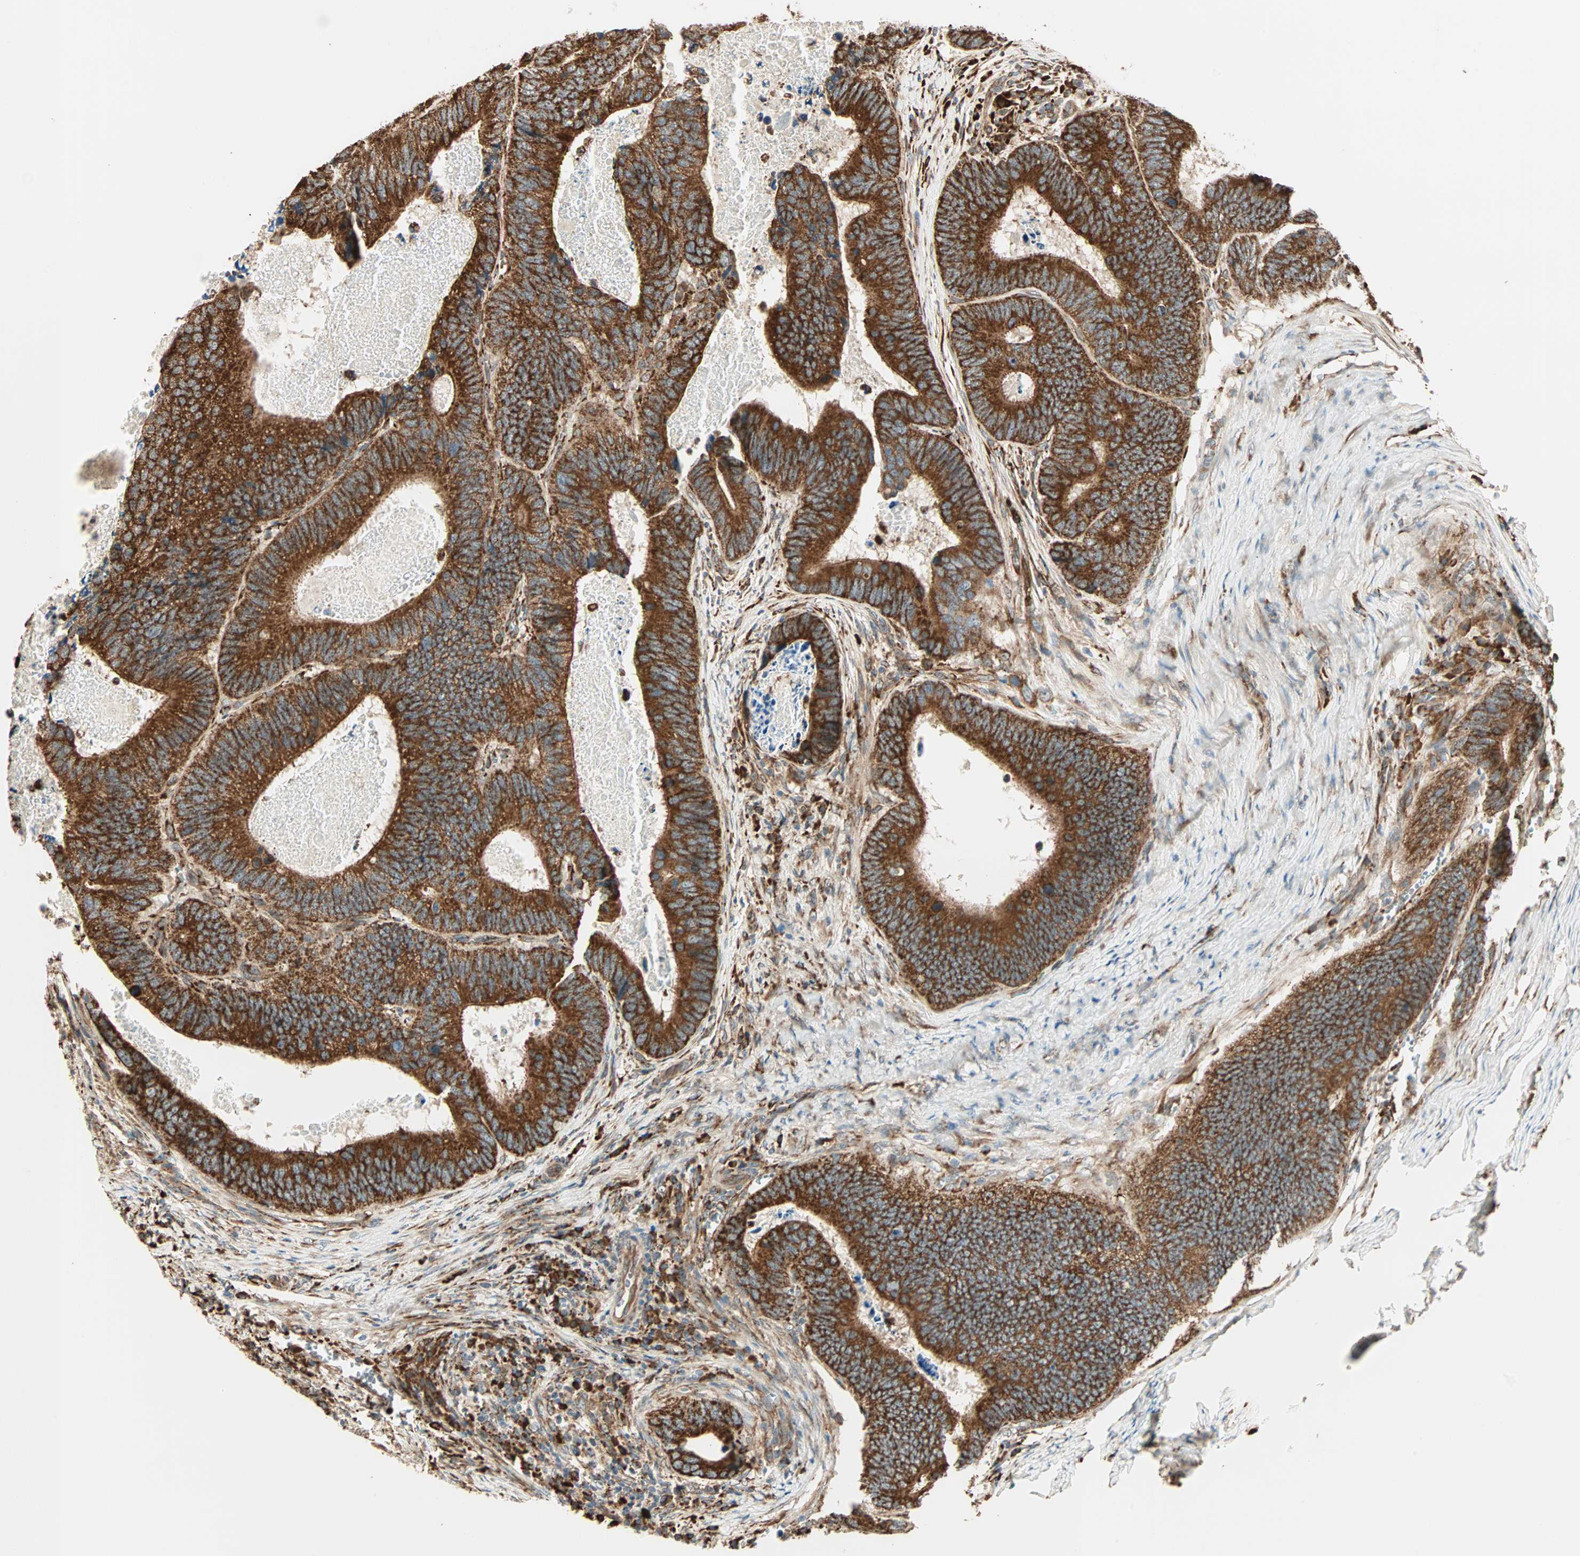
{"staining": {"intensity": "strong", "quantity": ">75%", "location": "cytoplasmic/membranous"}, "tissue": "colorectal cancer", "cell_type": "Tumor cells", "image_type": "cancer", "snomed": [{"axis": "morphology", "description": "Adenocarcinoma, NOS"}, {"axis": "topography", "description": "Colon"}], "caption": "There is high levels of strong cytoplasmic/membranous positivity in tumor cells of colorectal cancer (adenocarcinoma), as demonstrated by immunohistochemical staining (brown color).", "gene": "P4HA1", "patient": {"sex": "male", "age": 72}}